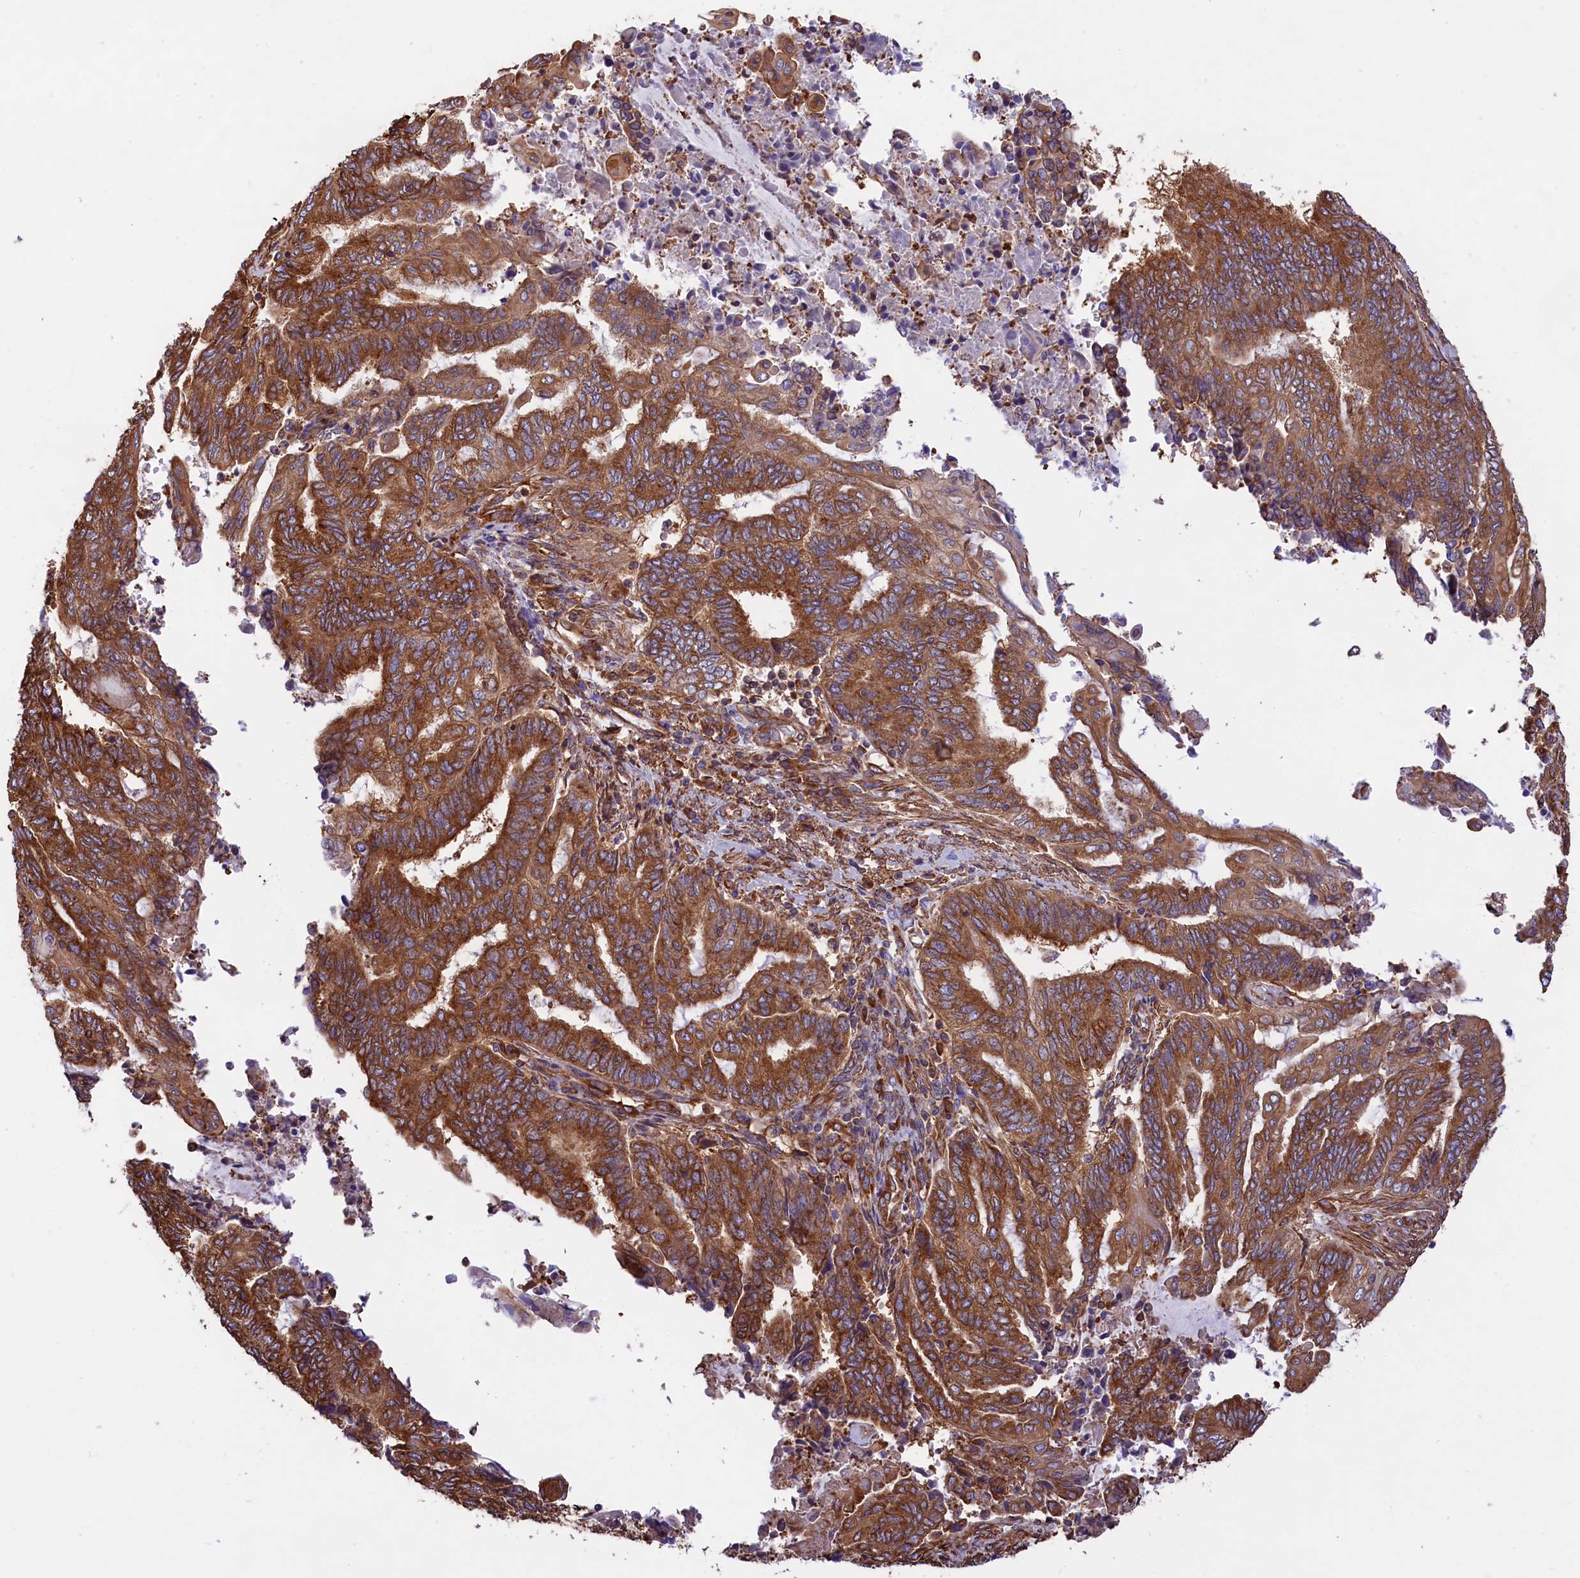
{"staining": {"intensity": "moderate", "quantity": ">75%", "location": "cytoplasmic/membranous"}, "tissue": "endometrial cancer", "cell_type": "Tumor cells", "image_type": "cancer", "snomed": [{"axis": "morphology", "description": "Adenocarcinoma, NOS"}, {"axis": "topography", "description": "Uterus"}, {"axis": "topography", "description": "Endometrium"}], "caption": "Immunohistochemical staining of human endometrial adenocarcinoma exhibits medium levels of moderate cytoplasmic/membranous protein staining in about >75% of tumor cells.", "gene": "GYS1", "patient": {"sex": "female", "age": 70}}